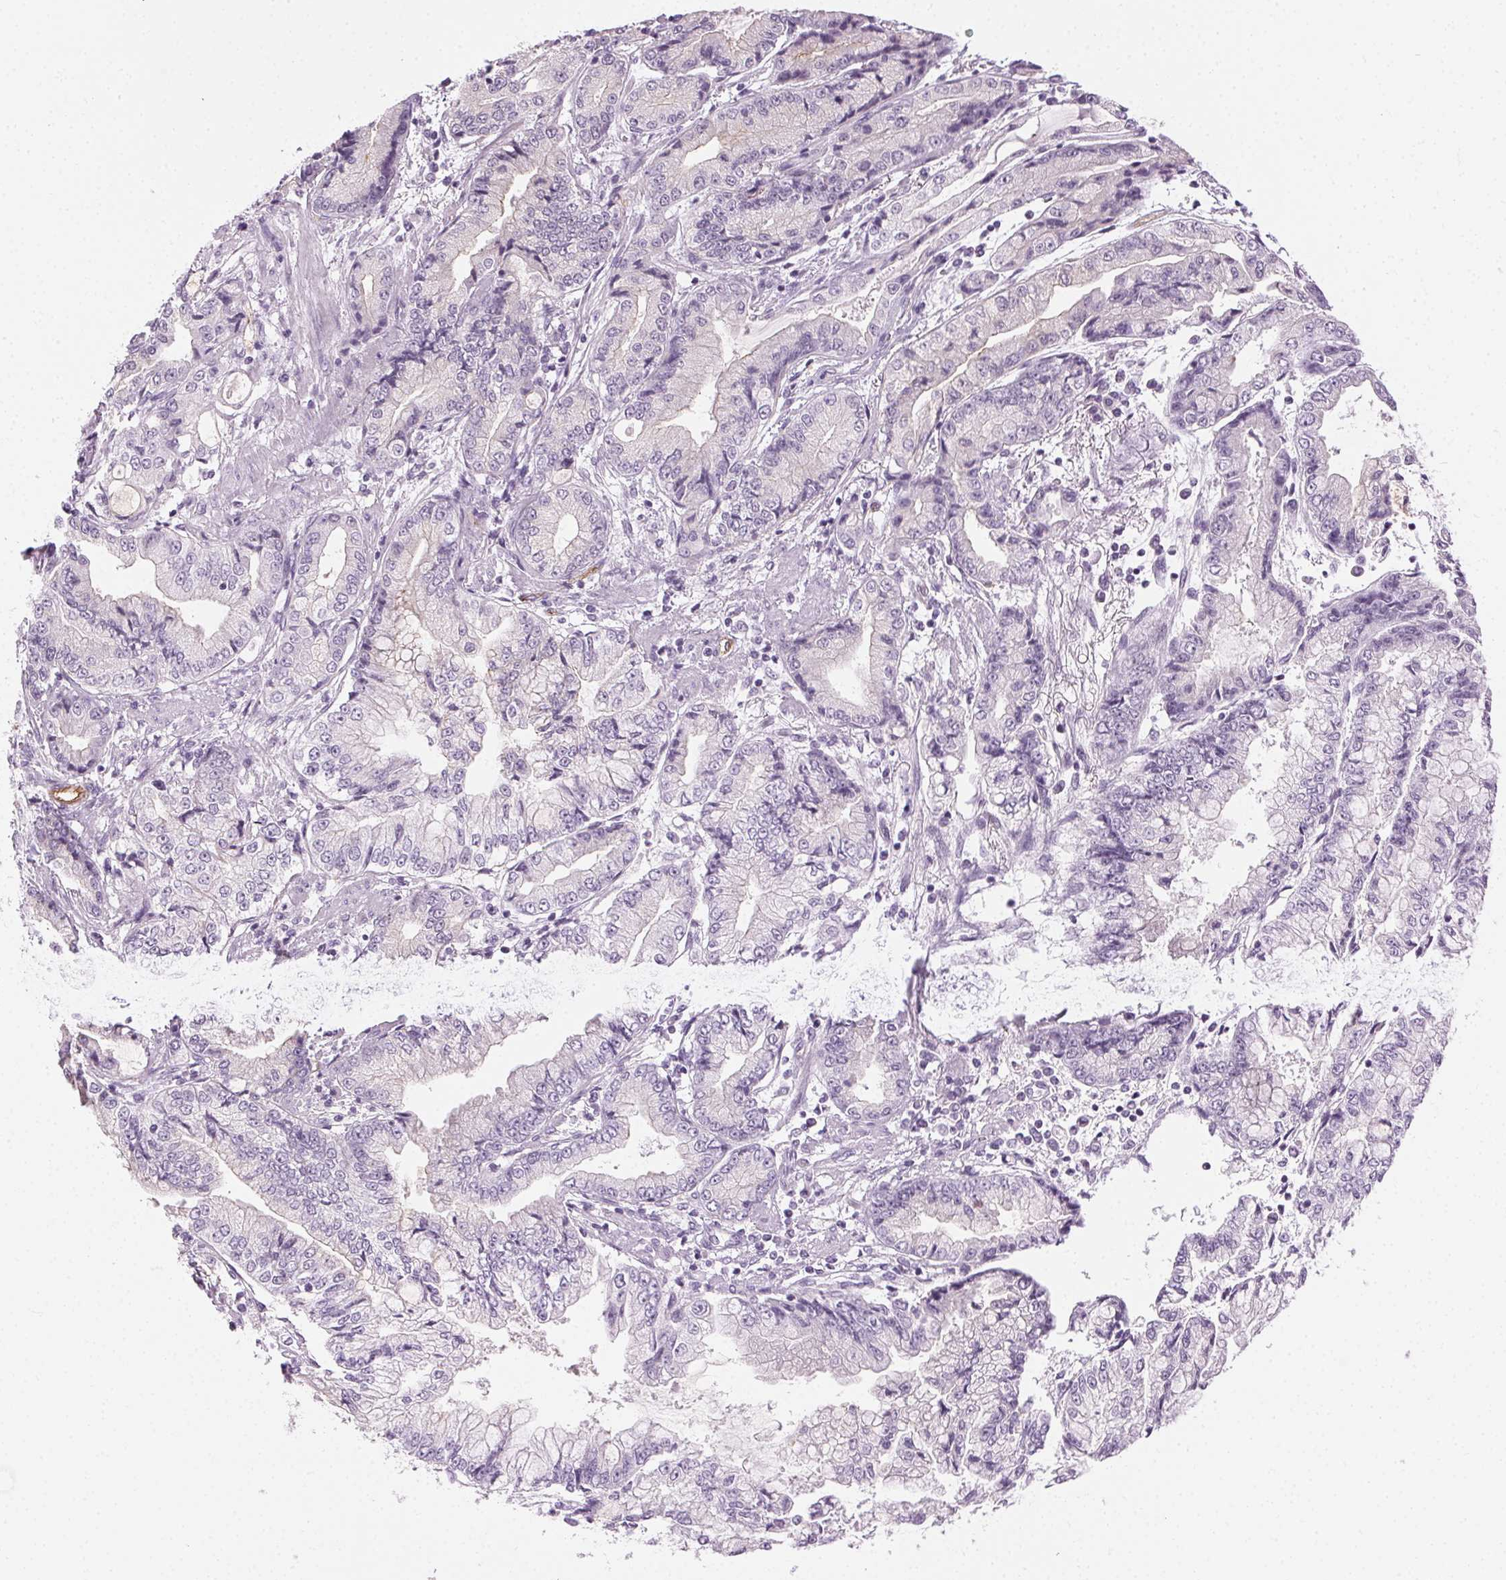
{"staining": {"intensity": "negative", "quantity": "none", "location": "none"}, "tissue": "stomach cancer", "cell_type": "Tumor cells", "image_type": "cancer", "snomed": [{"axis": "morphology", "description": "Adenocarcinoma, NOS"}, {"axis": "topography", "description": "Stomach, upper"}], "caption": "Immunohistochemistry (IHC) histopathology image of neoplastic tissue: stomach cancer stained with DAB (3,3'-diaminobenzidine) displays no significant protein expression in tumor cells.", "gene": "AIF1L", "patient": {"sex": "female", "age": 74}}